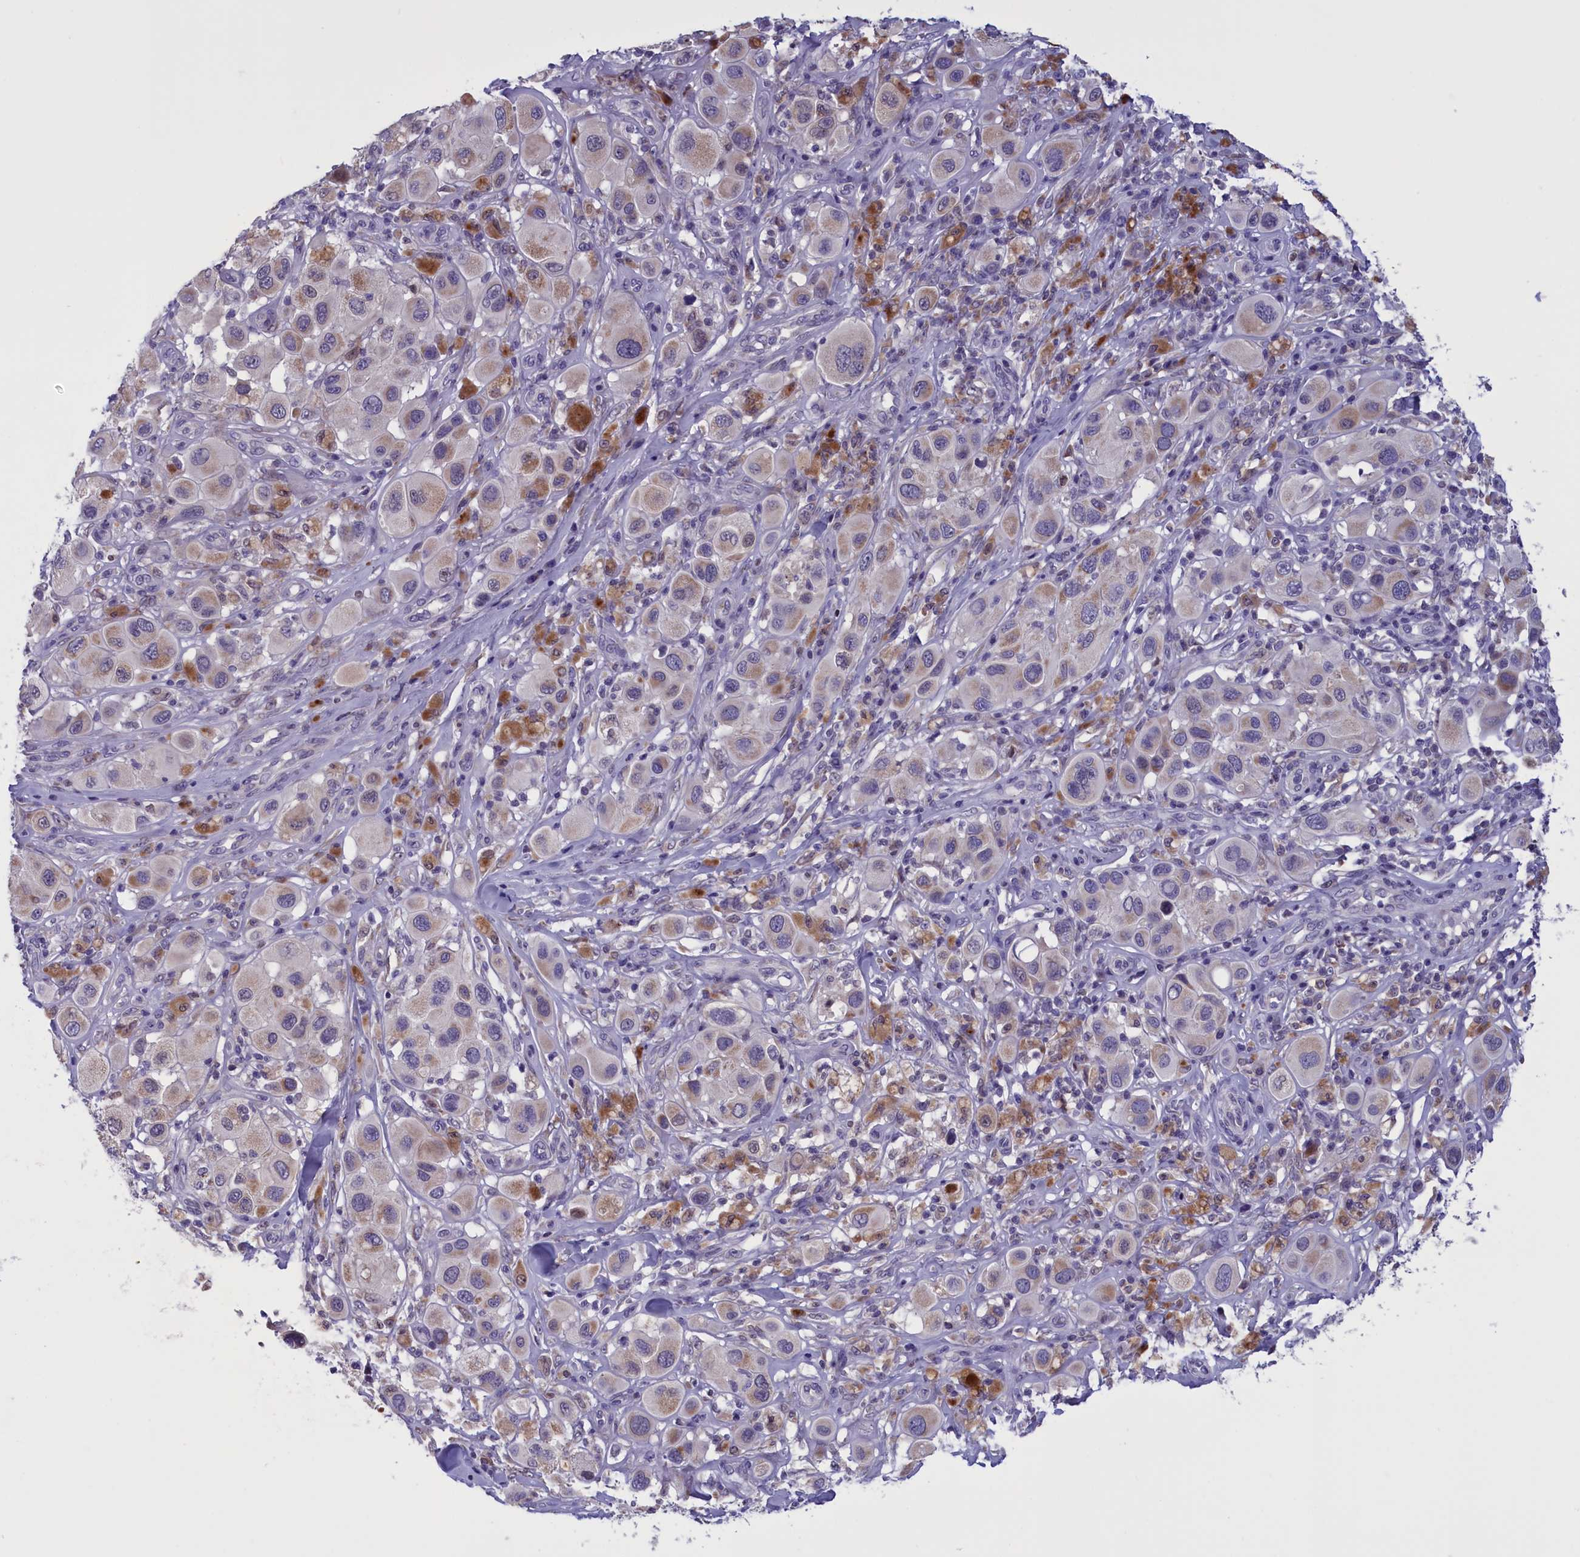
{"staining": {"intensity": "weak", "quantity": "25%-75%", "location": "cytoplasmic/membranous"}, "tissue": "melanoma", "cell_type": "Tumor cells", "image_type": "cancer", "snomed": [{"axis": "morphology", "description": "Malignant melanoma, Metastatic site"}, {"axis": "topography", "description": "Skin"}], "caption": "Weak cytoplasmic/membranous staining for a protein is identified in approximately 25%-75% of tumor cells of malignant melanoma (metastatic site) using immunohistochemistry.", "gene": "PARS2", "patient": {"sex": "male", "age": 41}}